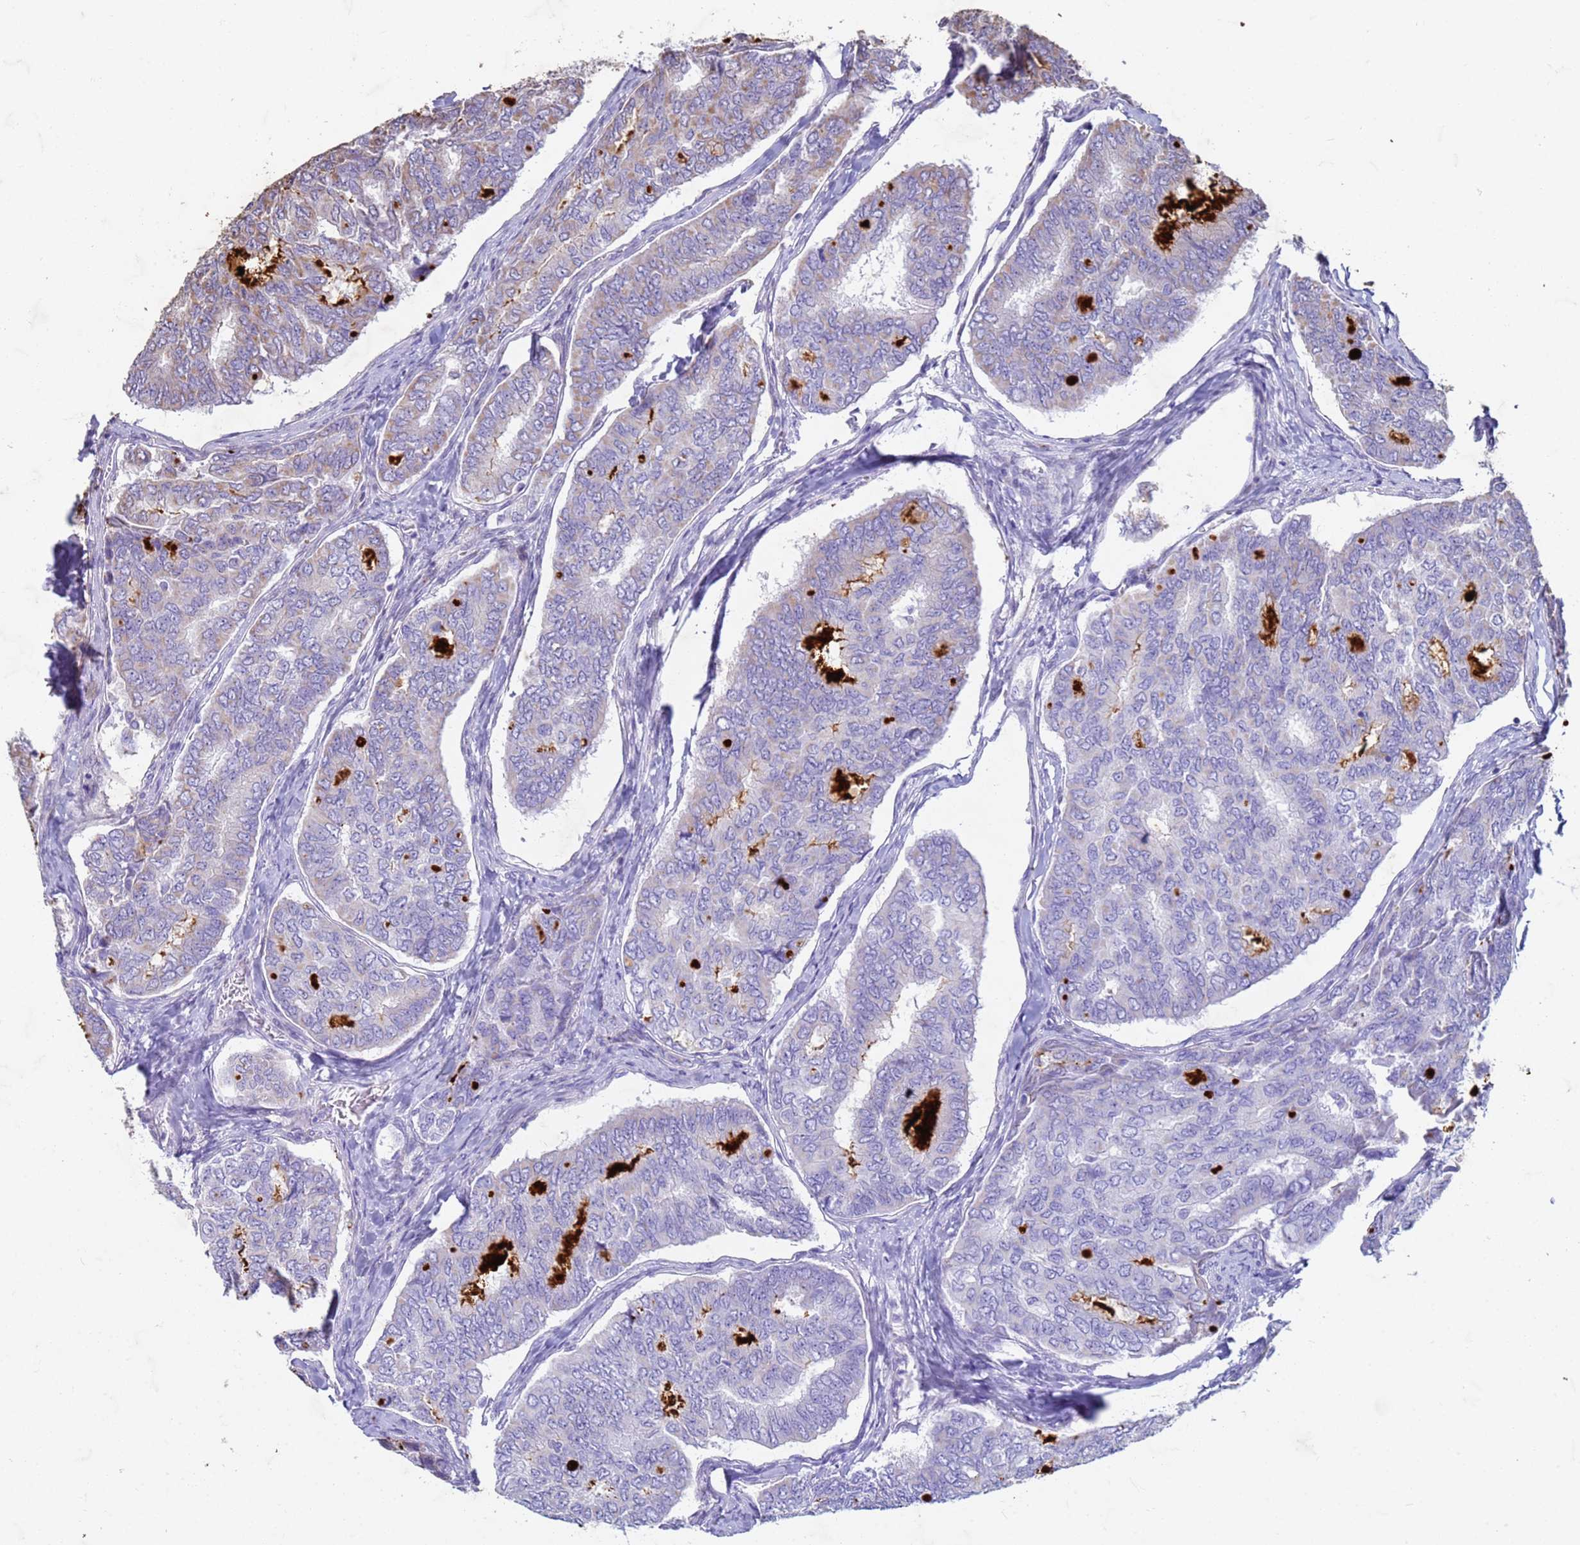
{"staining": {"intensity": "negative", "quantity": "none", "location": "none"}, "tissue": "thyroid cancer", "cell_type": "Tumor cells", "image_type": "cancer", "snomed": [{"axis": "morphology", "description": "Papillary adenocarcinoma, NOS"}, {"axis": "topography", "description": "Thyroid gland"}], "caption": "Immunohistochemistry histopathology image of human thyroid cancer (papillary adenocarcinoma) stained for a protein (brown), which exhibits no expression in tumor cells. (DAB IHC visualized using brightfield microscopy, high magnification).", "gene": "SLC25A15", "patient": {"sex": "female", "age": 35}}